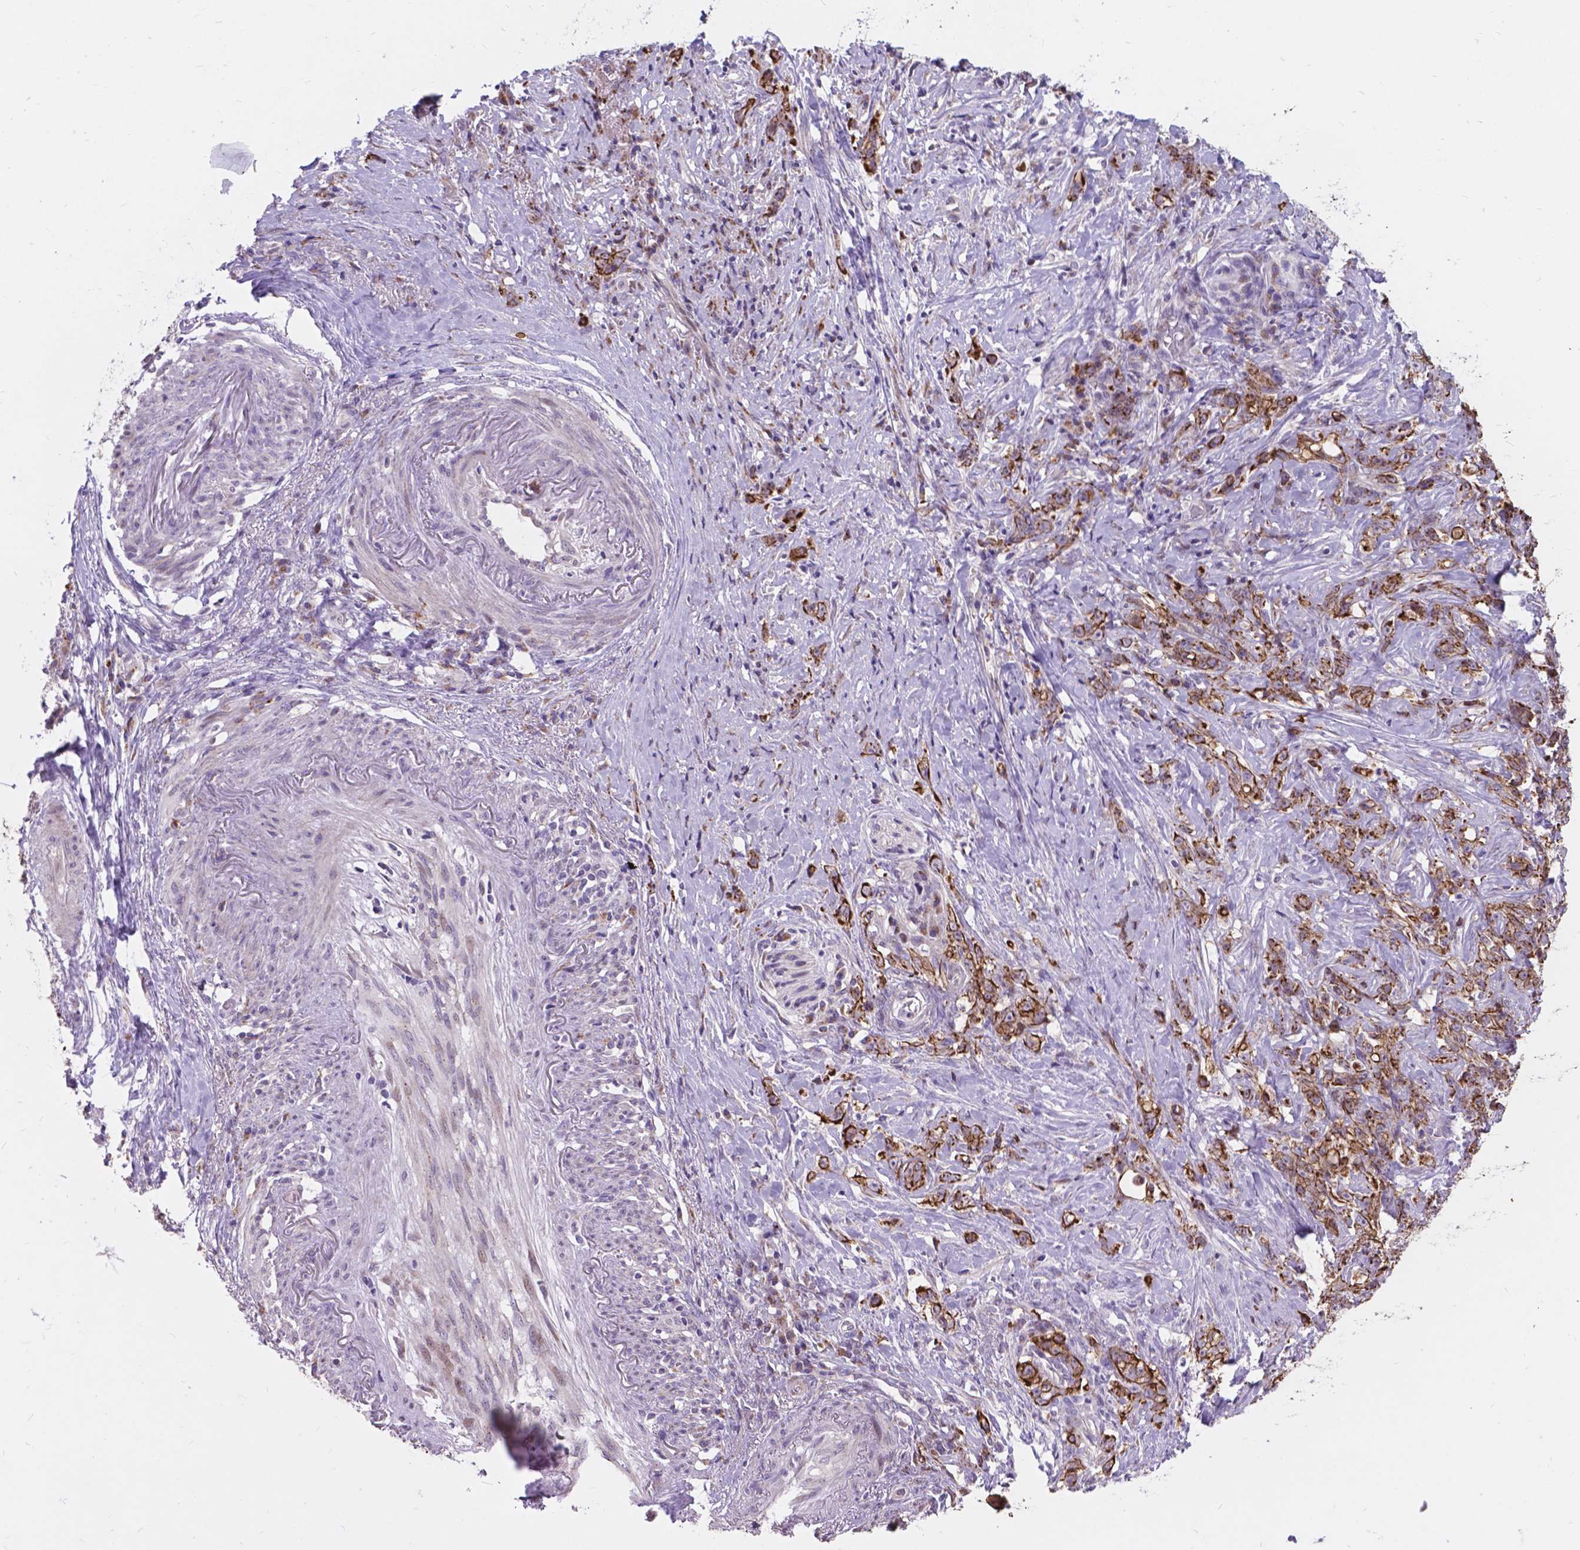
{"staining": {"intensity": "moderate", "quantity": ">75%", "location": "cytoplasmic/membranous"}, "tissue": "stomach cancer", "cell_type": "Tumor cells", "image_type": "cancer", "snomed": [{"axis": "morphology", "description": "Adenocarcinoma, NOS"}, {"axis": "topography", "description": "Stomach, lower"}], "caption": "High-power microscopy captured an immunohistochemistry photomicrograph of stomach cancer, revealing moderate cytoplasmic/membranous positivity in about >75% of tumor cells.", "gene": "MYH14", "patient": {"sex": "male", "age": 88}}